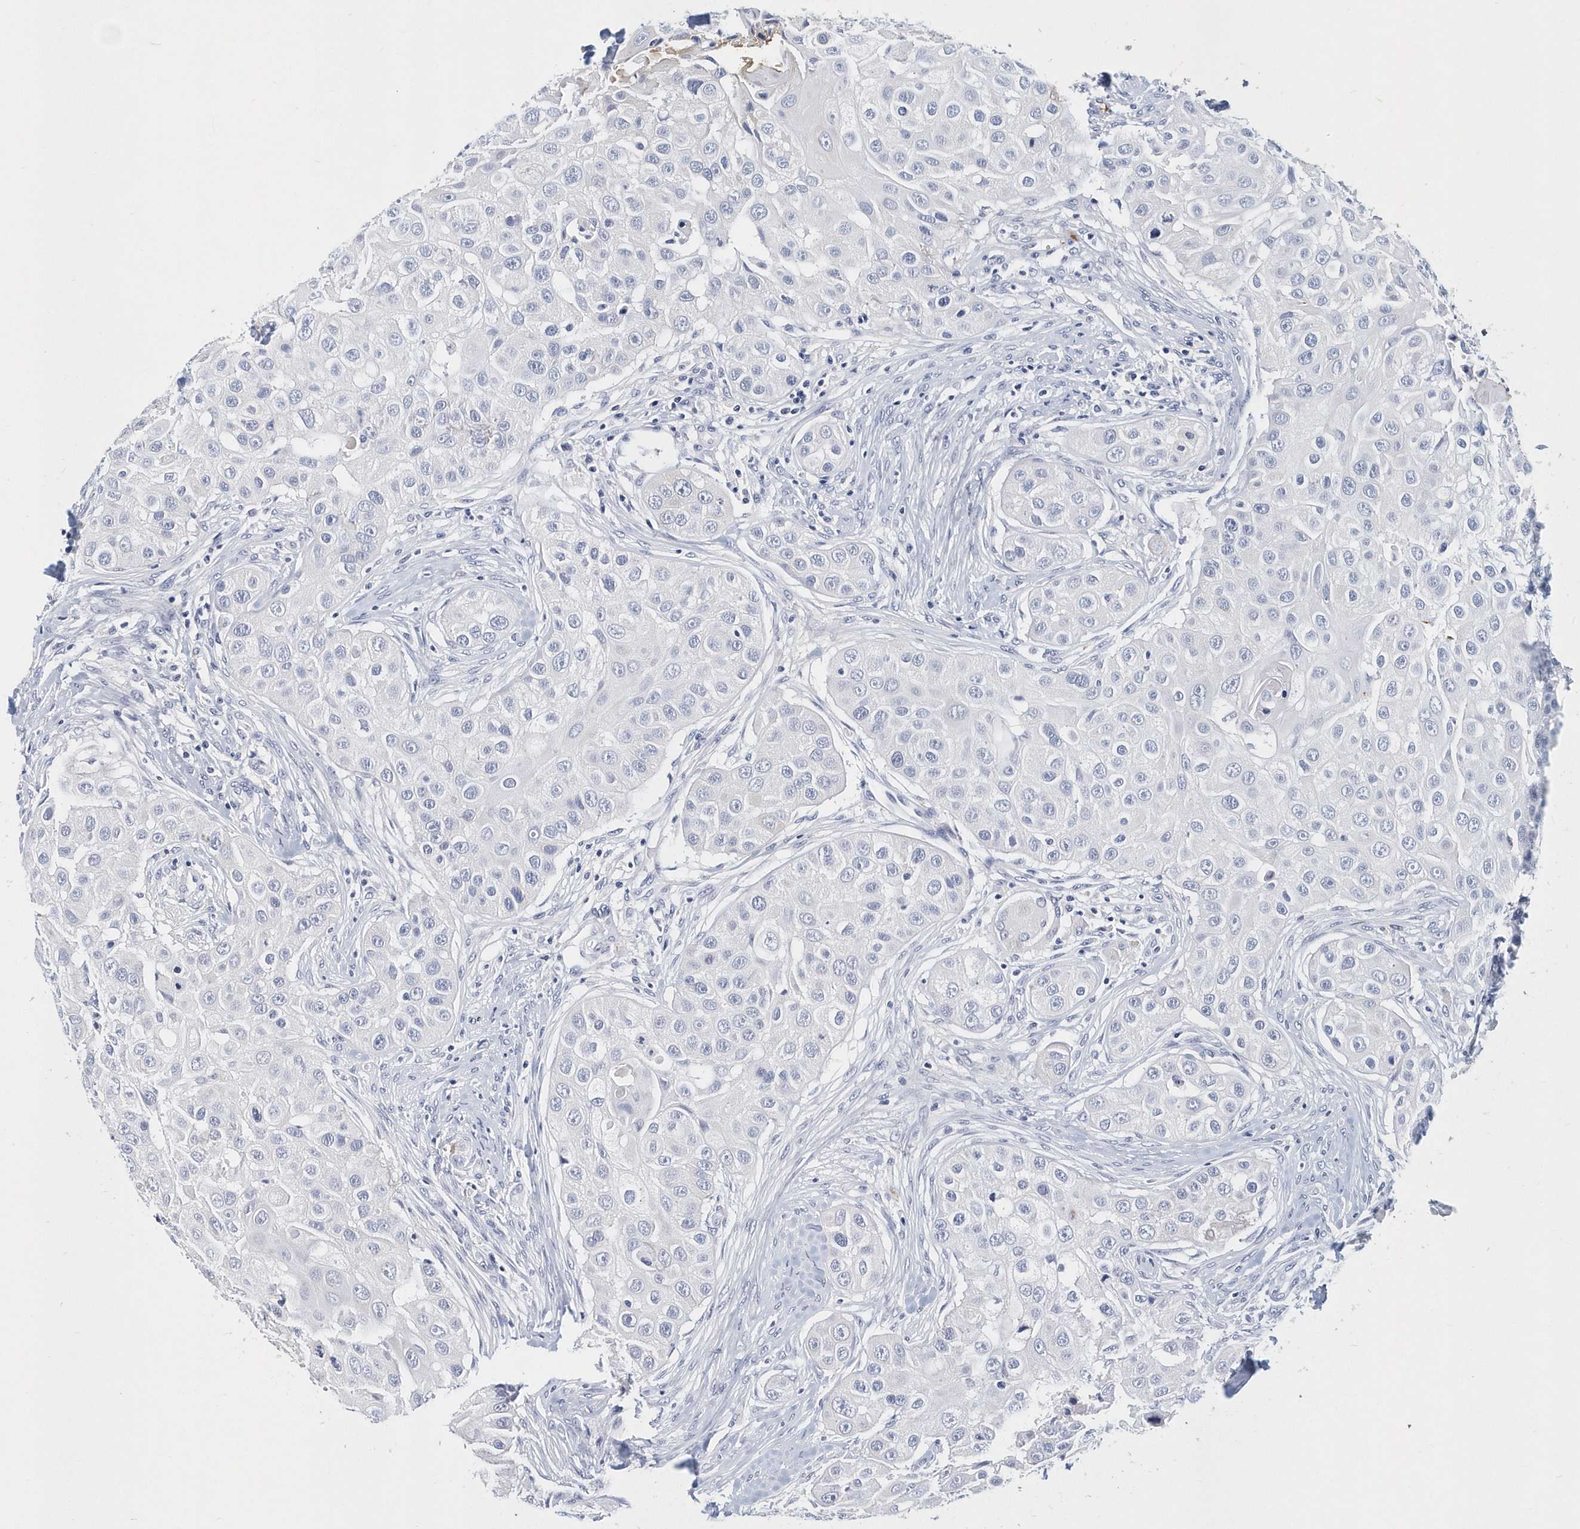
{"staining": {"intensity": "negative", "quantity": "none", "location": "none"}, "tissue": "head and neck cancer", "cell_type": "Tumor cells", "image_type": "cancer", "snomed": [{"axis": "morphology", "description": "Normal tissue, NOS"}, {"axis": "morphology", "description": "Squamous cell carcinoma, NOS"}, {"axis": "topography", "description": "Skeletal muscle"}, {"axis": "topography", "description": "Head-Neck"}], "caption": "The micrograph shows no staining of tumor cells in squamous cell carcinoma (head and neck).", "gene": "ITGA2B", "patient": {"sex": "male", "age": 51}}